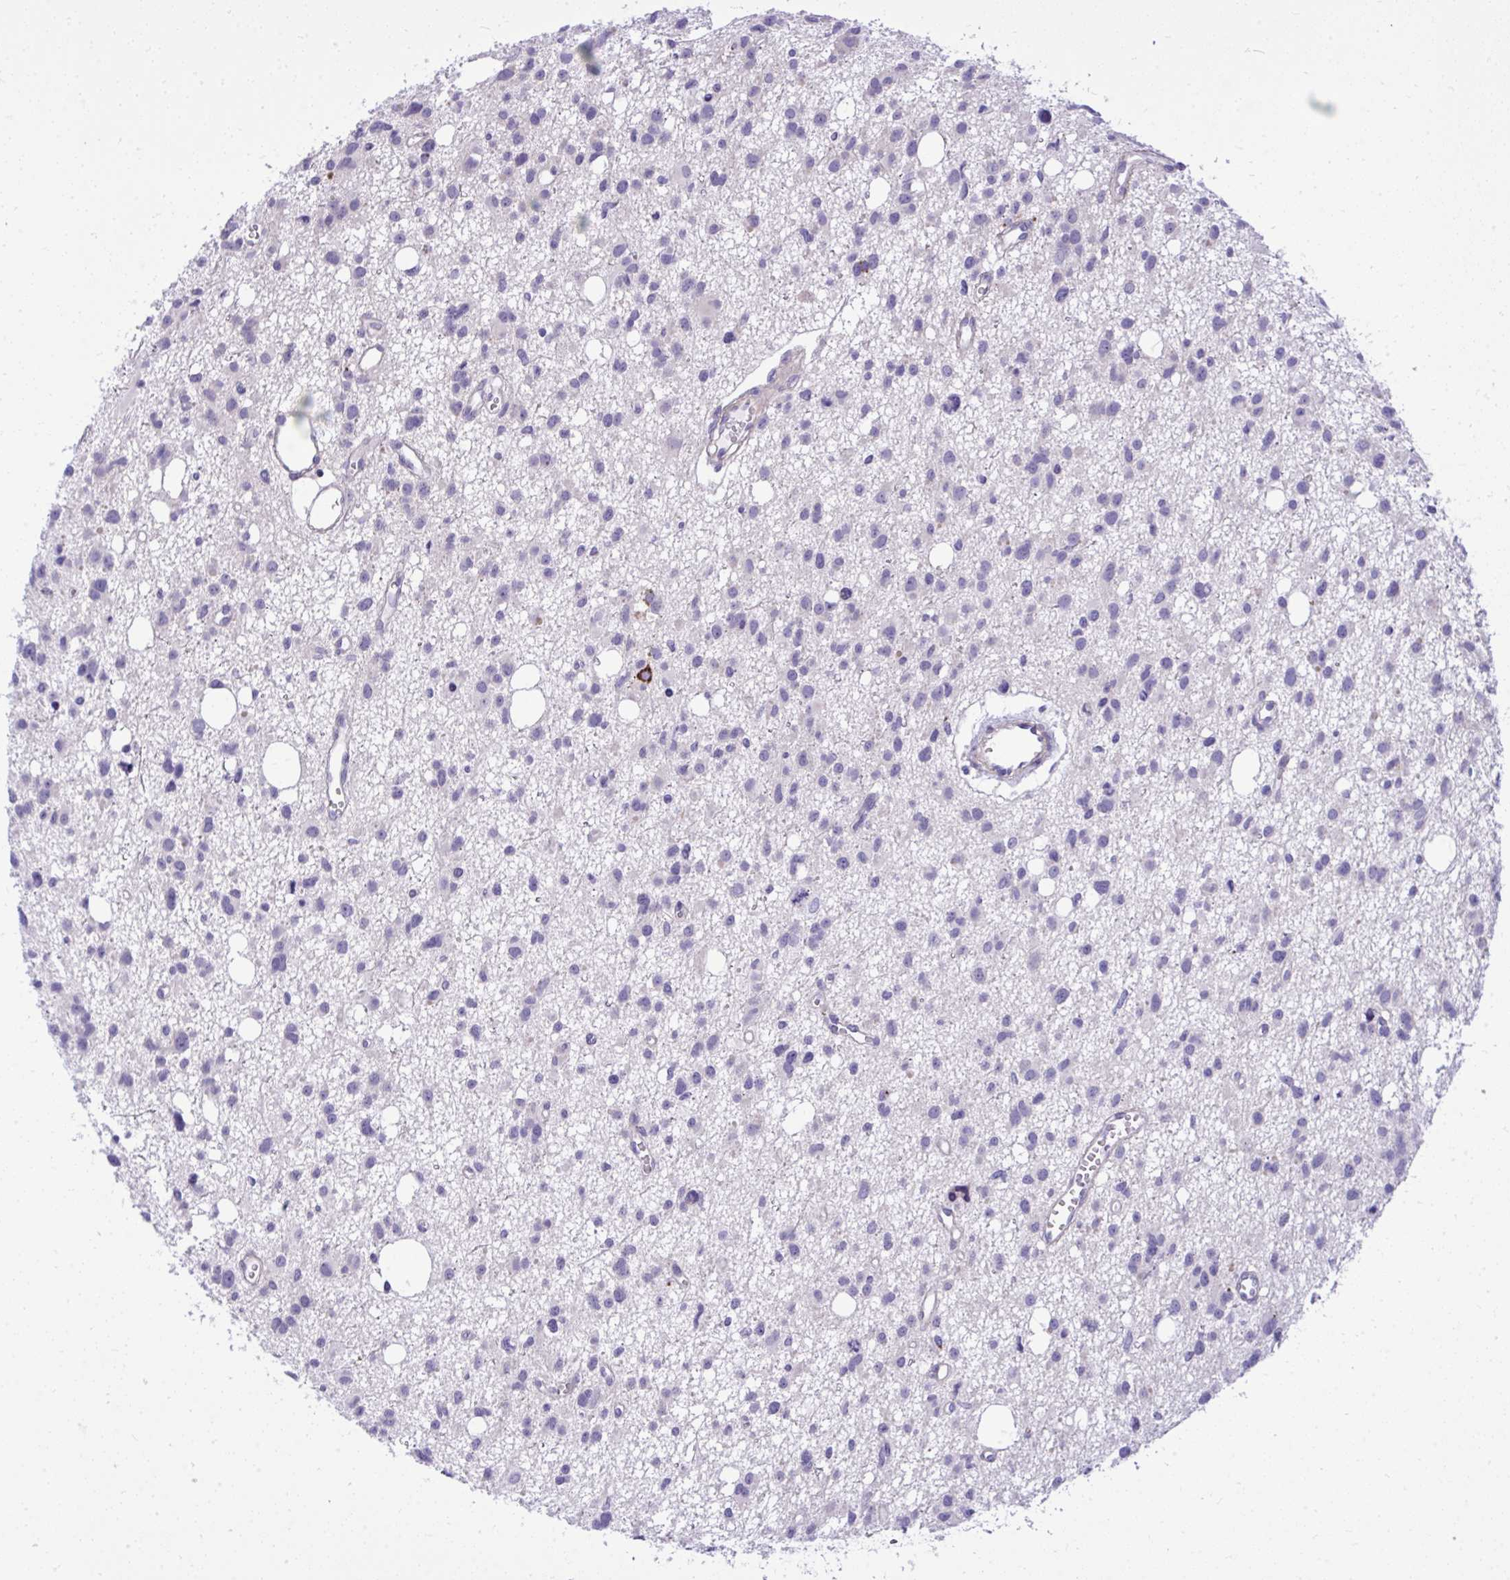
{"staining": {"intensity": "negative", "quantity": "none", "location": "none"}, "tissue": "glioma", "cell_type": "Tumor cells", "image_type": "cancer", "snomed": [{"axis": "morphology", "description": "Glioma, malignant, High grade"}, {"axis": "topography", "description": "Brain"}], "caption": "Glioma stained for a protein using IHC shows no expression tumor cells.", "gene": "GRK4", "patient": {"sex": "male", "age": 23}}